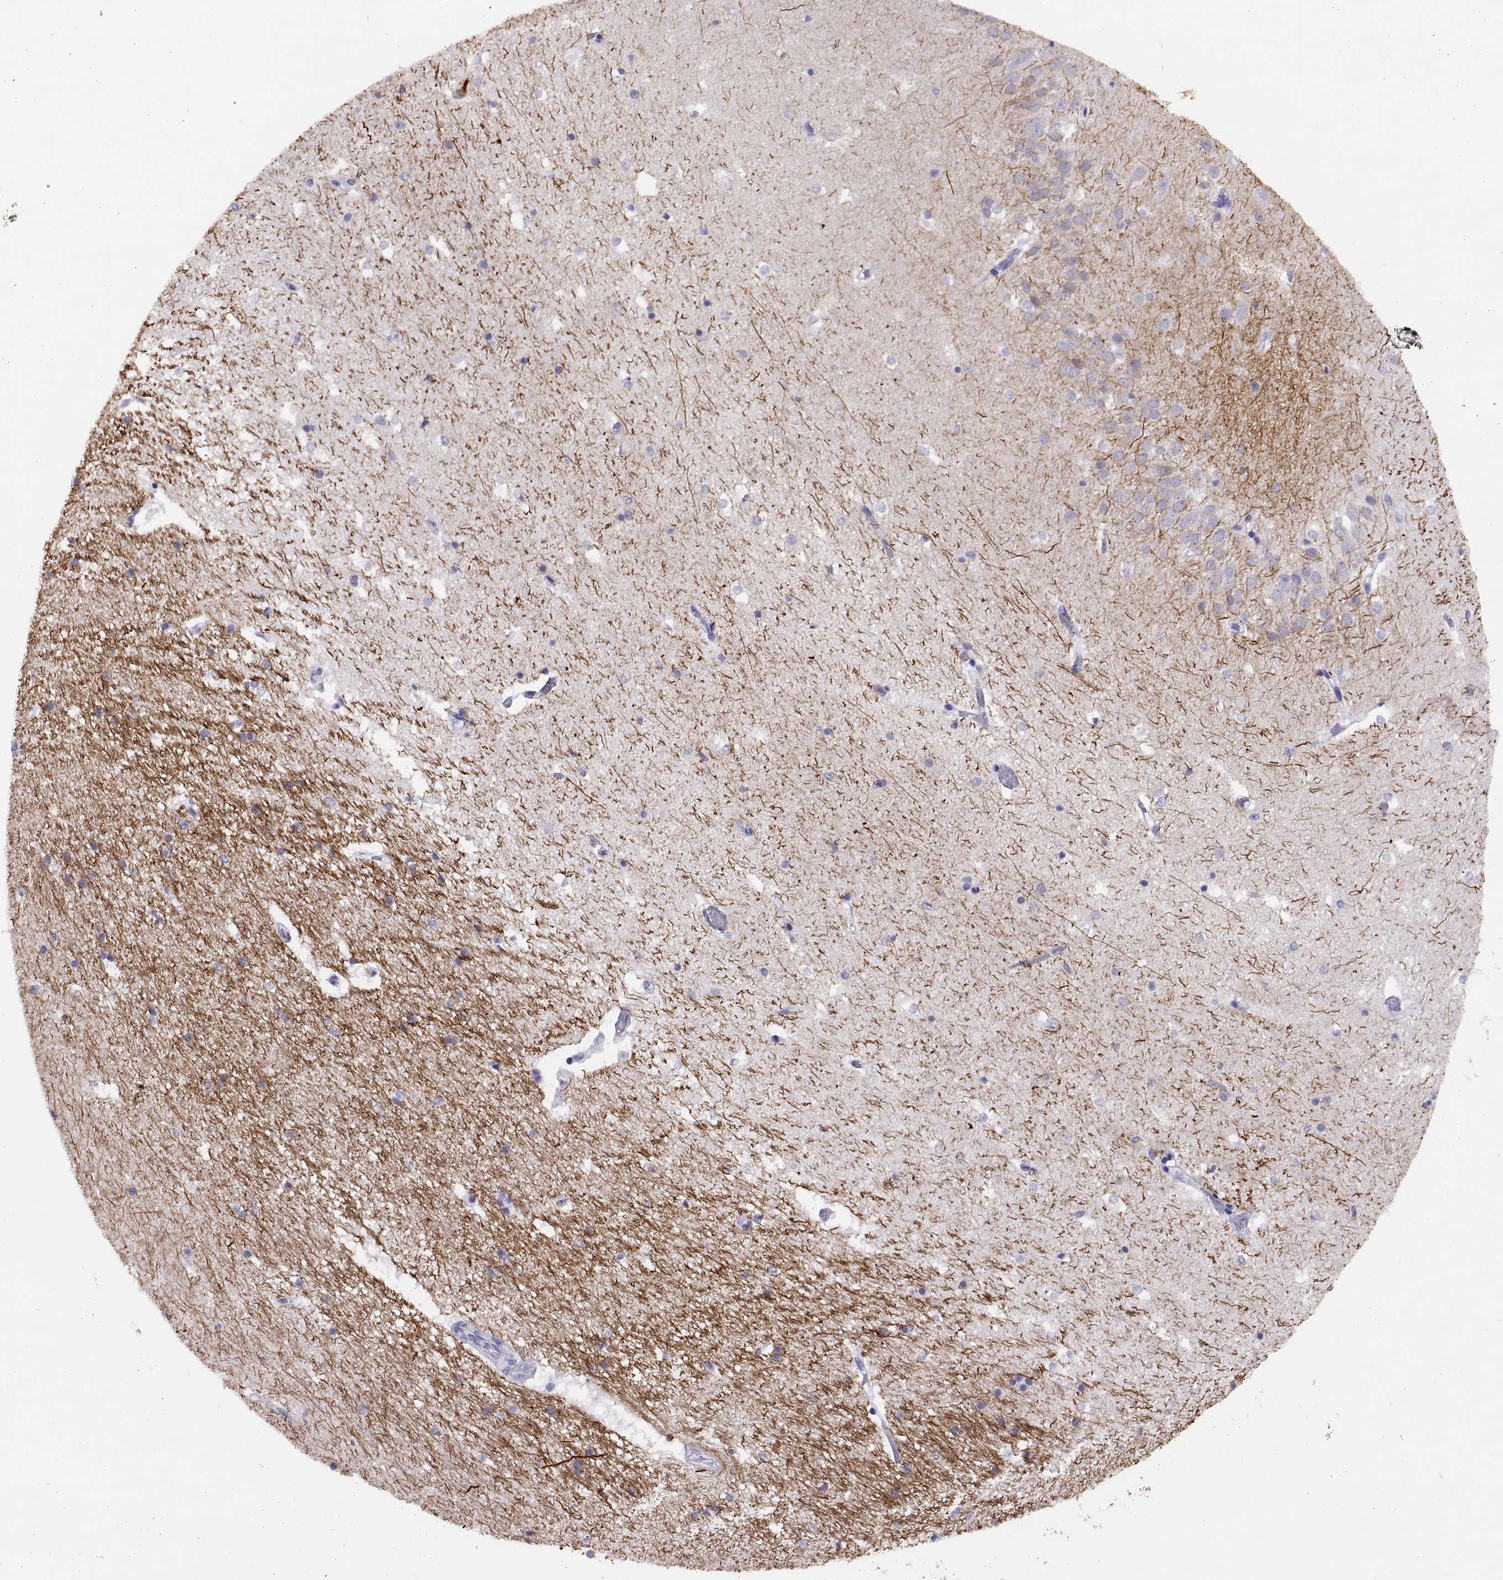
{"staining": {"intensity": "negative", "quantity": "none", "location": "none"}, "tissue": "hippocampus", "cell_type": "Glial cells", "image_type": "normal", "snomed": [{"axis": "morphology", "description": "Normal tissue, NOS"}, {"axis": "topography", "description": "Hippocampus"}], "caption": "High magnification brightfield microscopy of benign hippocampus stained with DAB (brown) and counterstained with hematoxylin (blue): glial cells show no significant positivity. (Immunohistochemistry (ihc), brightfield microscopy, high magnification).", "gene": "RGS20", "patient": {"sex": "male", "age": 44}}